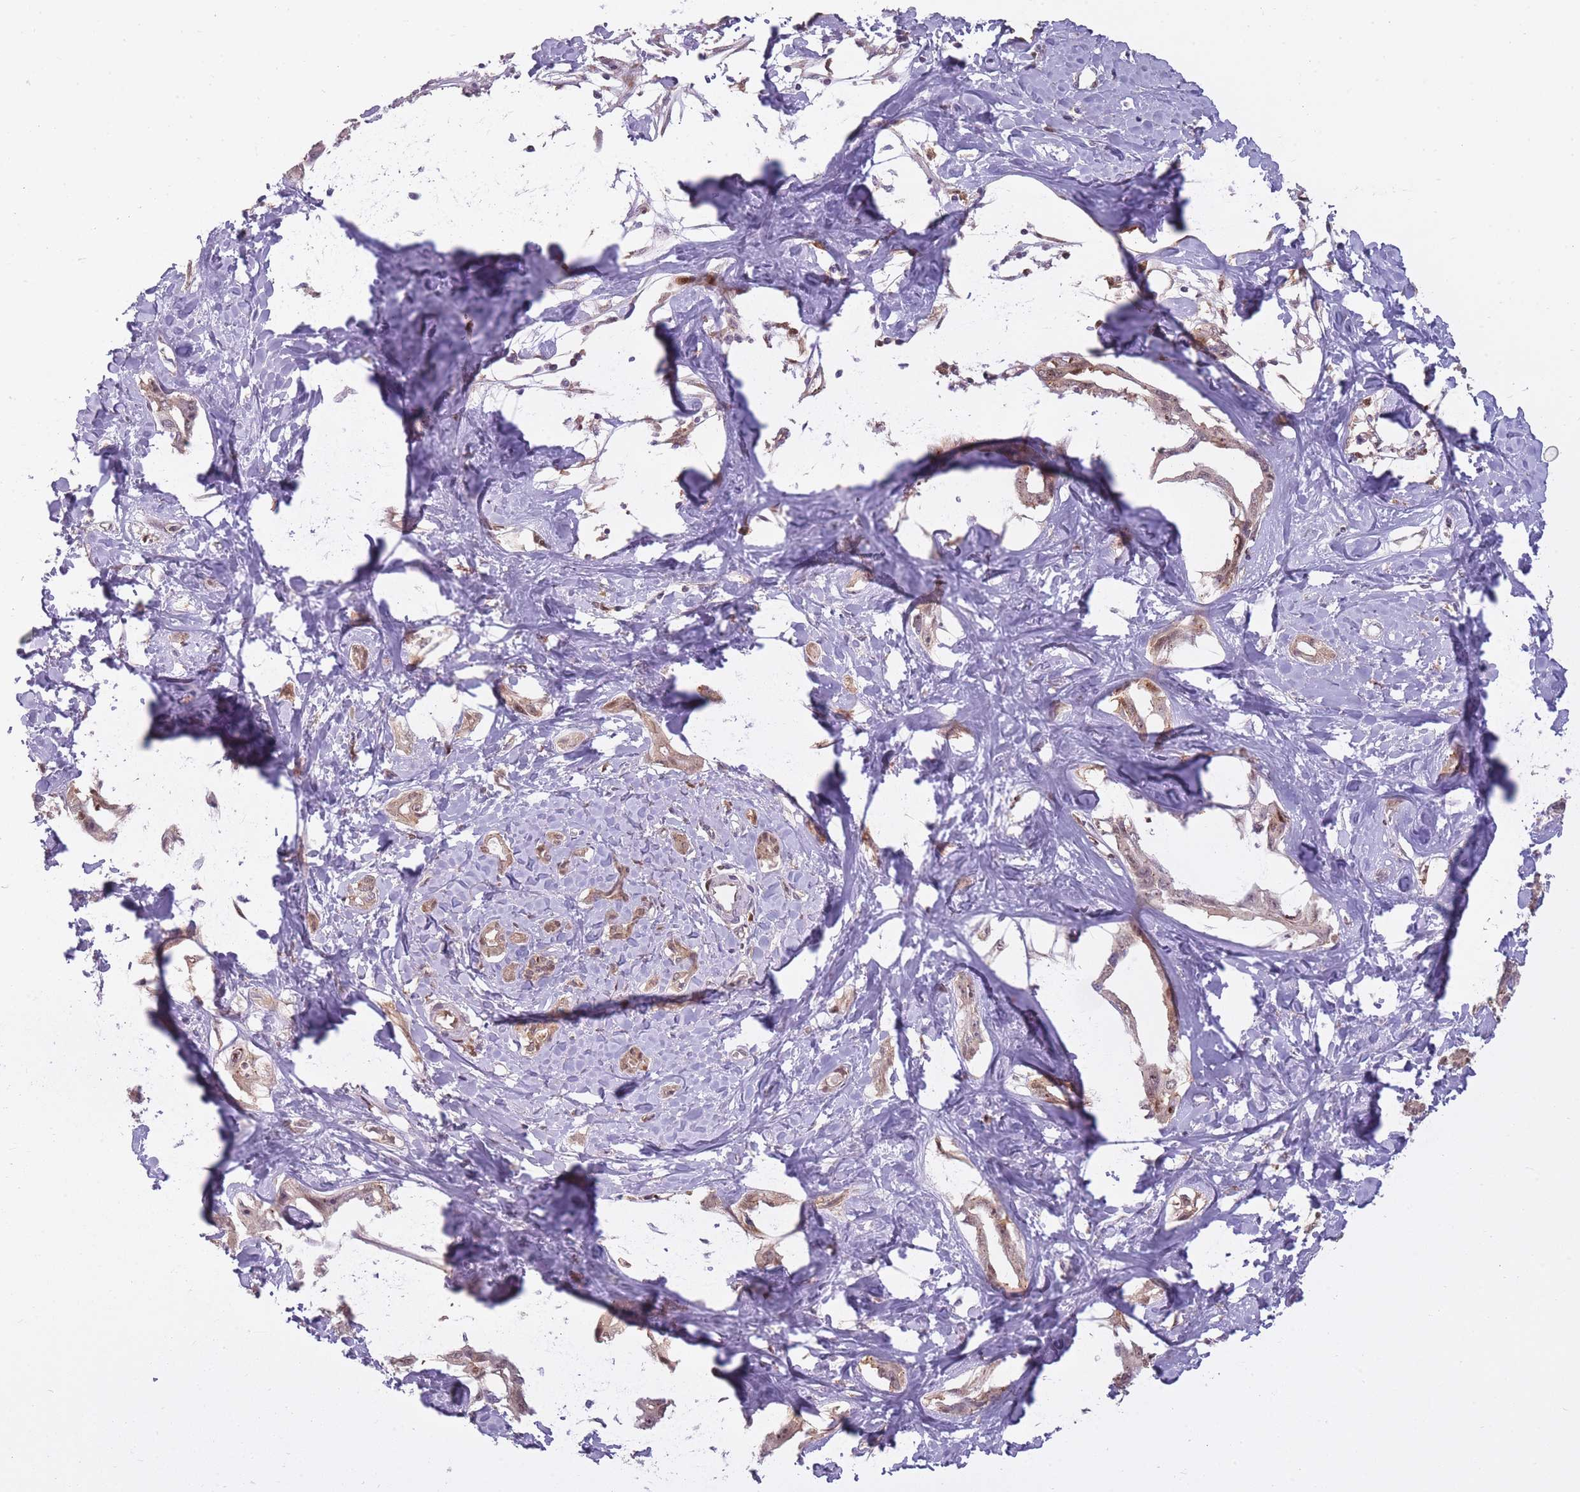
{"staining": {"intensity": "weak", "quantity": "25%-75%", "location": "cytoplasmic/membranous"}, "tissue": "liver cancer", "cell_type": "Tumor cells", "image_type": "cancer", "snomed": [{"axis": "morphology", "description": "Cholangiocarcinoma"}, {"axis": "topography", "description": "Liver"}], "caption": "A brown stain shows weak cytoplasmic/membranous staining of a protein in human liver cholangiocarcinoma tumor cells.", "gene": "LGALS9", "patient": {"sex": "male", "age": 59}}